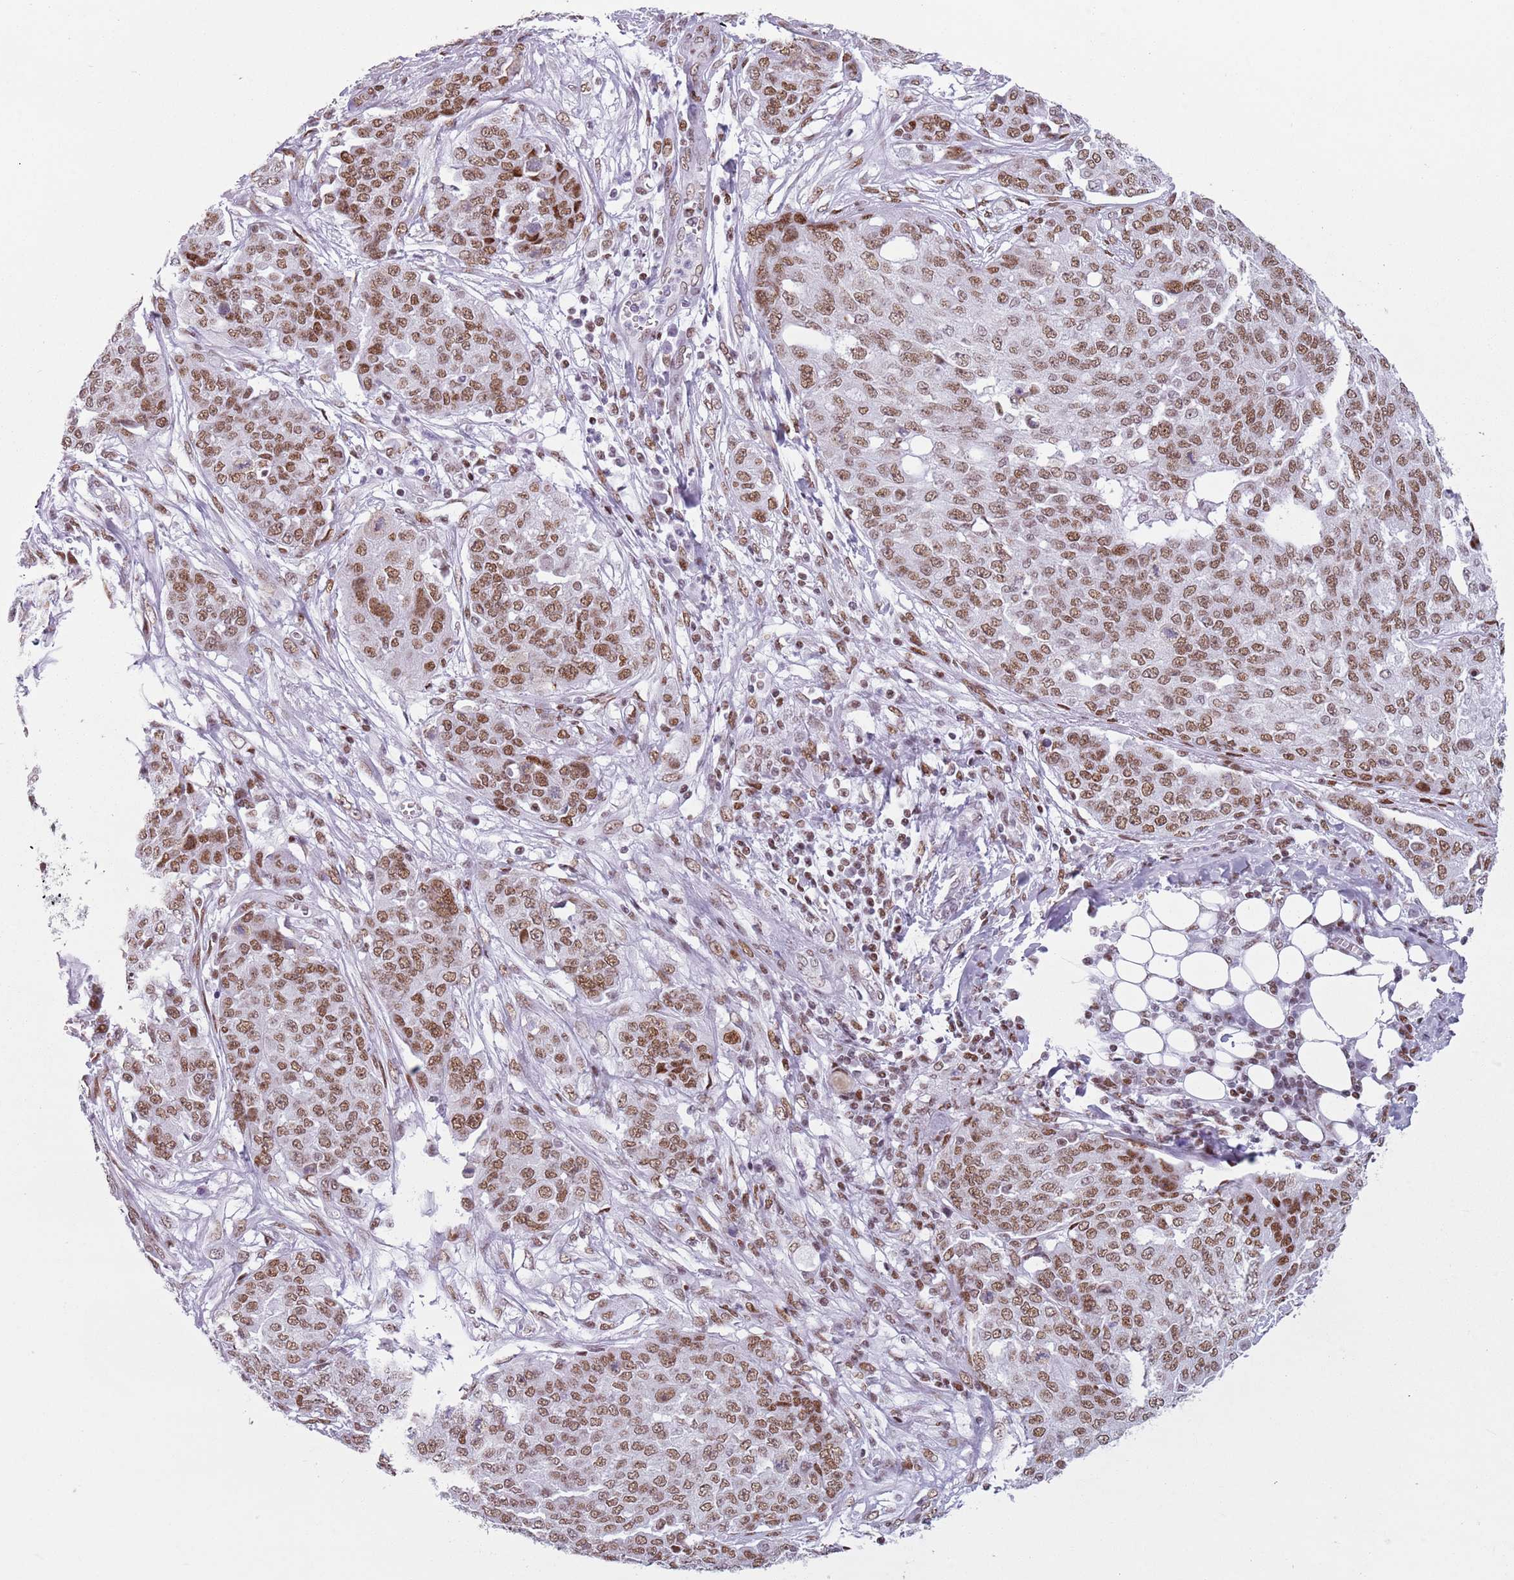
{"staining": {"intensity": "moderate", "quantity": ">75%", "location": "nuclear"}, "tissue": "ovarian cancer", "cell_type": "Tumor cells", "image_type": "cancer", "snomed": [{"axis": "morphology", "description": "Cystadenocarcinoma, serous, NOS"}, {"axis": "topography", "description": "Soft tissue"}, {"axis": "topography", "description": "Ovary"}], "caption": "Serous cystadenocarcinoma (ovarian) stained with immunohistochemistry (IHC) exhibits moderate nuclear expression in approximately >75% of tumor cells. The staining was performed using DAB, with brown indicating positive protein expression. Nuclei are stained blue with hematoxylin.", "gene": "FAM104B", "patient": {"sex": "female", "age": 57}}